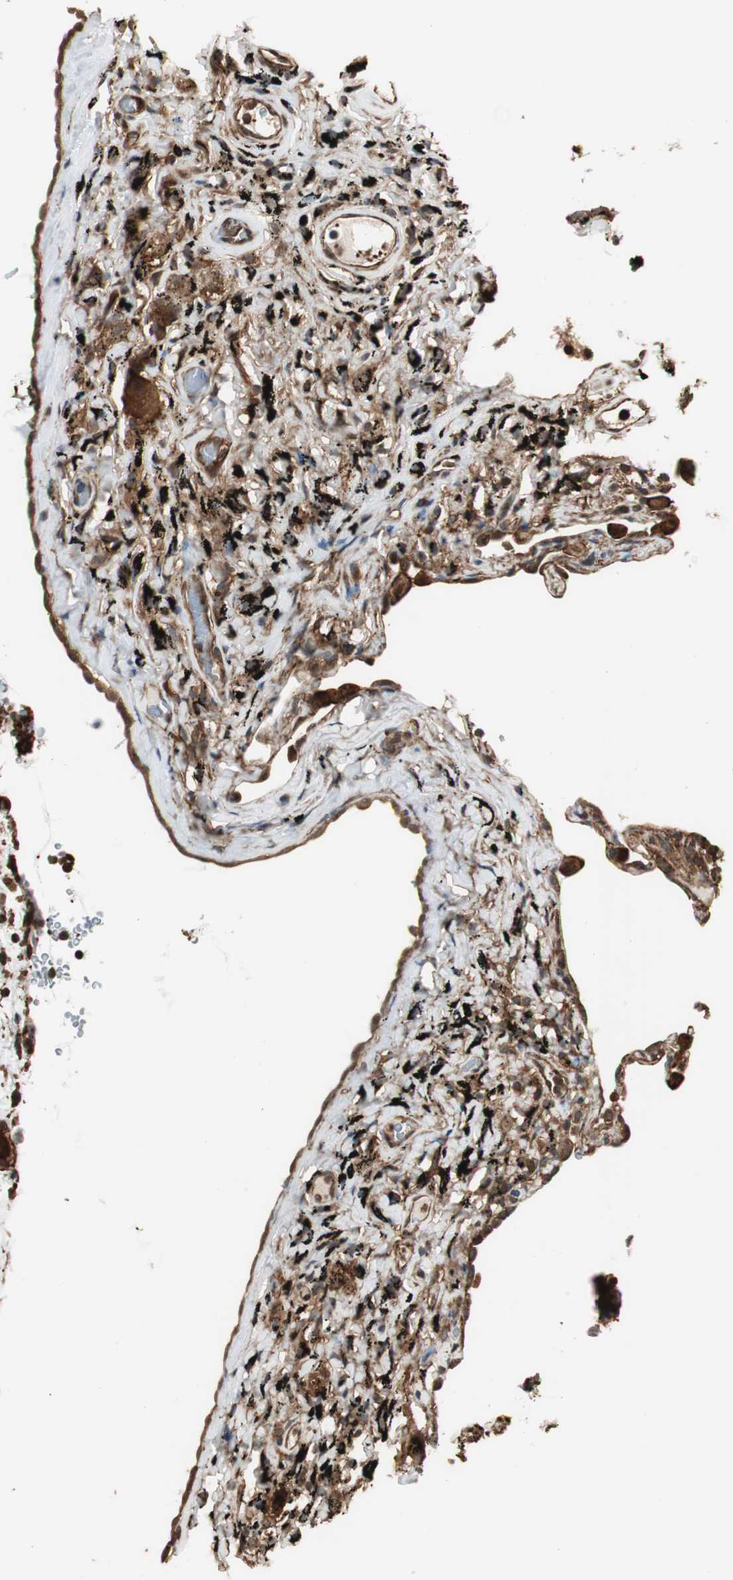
{"staining": {"intensity": "moderate", "quantity": ">75%", "location": "cytoplasmic/membranous"}, "tissue": "lung", "cell_type": "Alveolar cells", "image_type": "normal", "snomed": [{"axis": "morphology", "description": "Normal tissue, NOS"}, {"axis": "topography", "description": "Lung"}], "caption": "IHC staining of normal lung, which demonstrates medium levels of moderate cytoplasmic/membranous expression in approximately >75% of alveolar cells indicating moderate cytoplasmic/membranous protein staining. The staining was performed using DAB (3,3'-diaminobenzidine) (brown) for protein detection and nuclei were counterstained in hematoxylin (blue).", "gene": "PTPN11", "patient": {"sex": "male", "age": 59}}